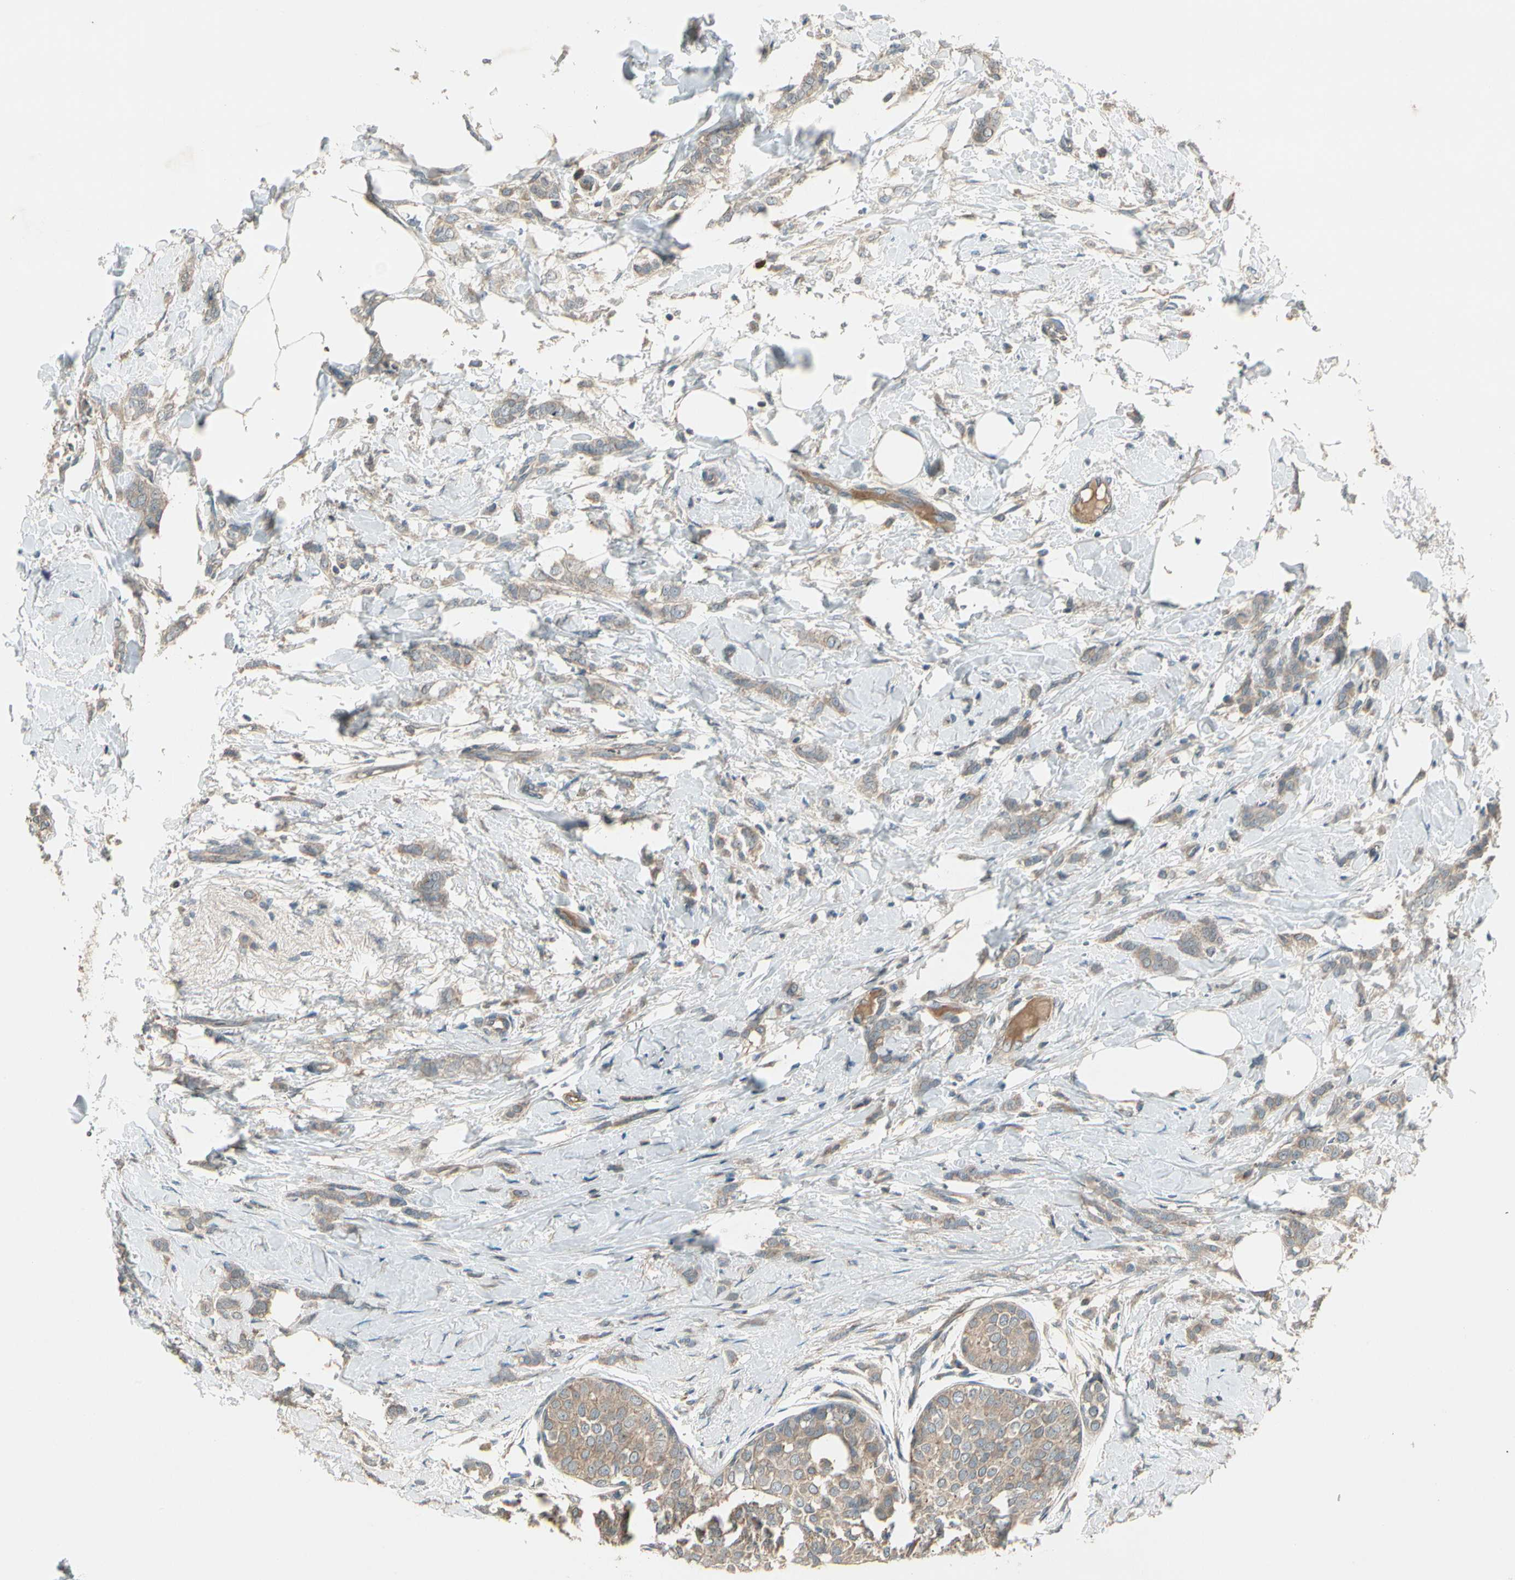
{"staining": {"intensity": "weak", "quantity": ">75%", "location": "cytoplasmic/membranous"}, "tissue": "breast cancer", "cell_type": "Tumor cells", "image_type": "cancer", "snomed": [{"axis": "morphology", "description": "Lobular carcinoma, in situ"}, {"axis": "morphology", "description": "Lobular carcinoma"}, {"axis": "topography", "description": "Breast"}], "caption": "Human breast cancer (lobular carcinoma) stained with a protein marker demonstrates weak staining in tumor cells.", "gene": "ACVR1", "patient": {"sex": "female", "age": 41}}